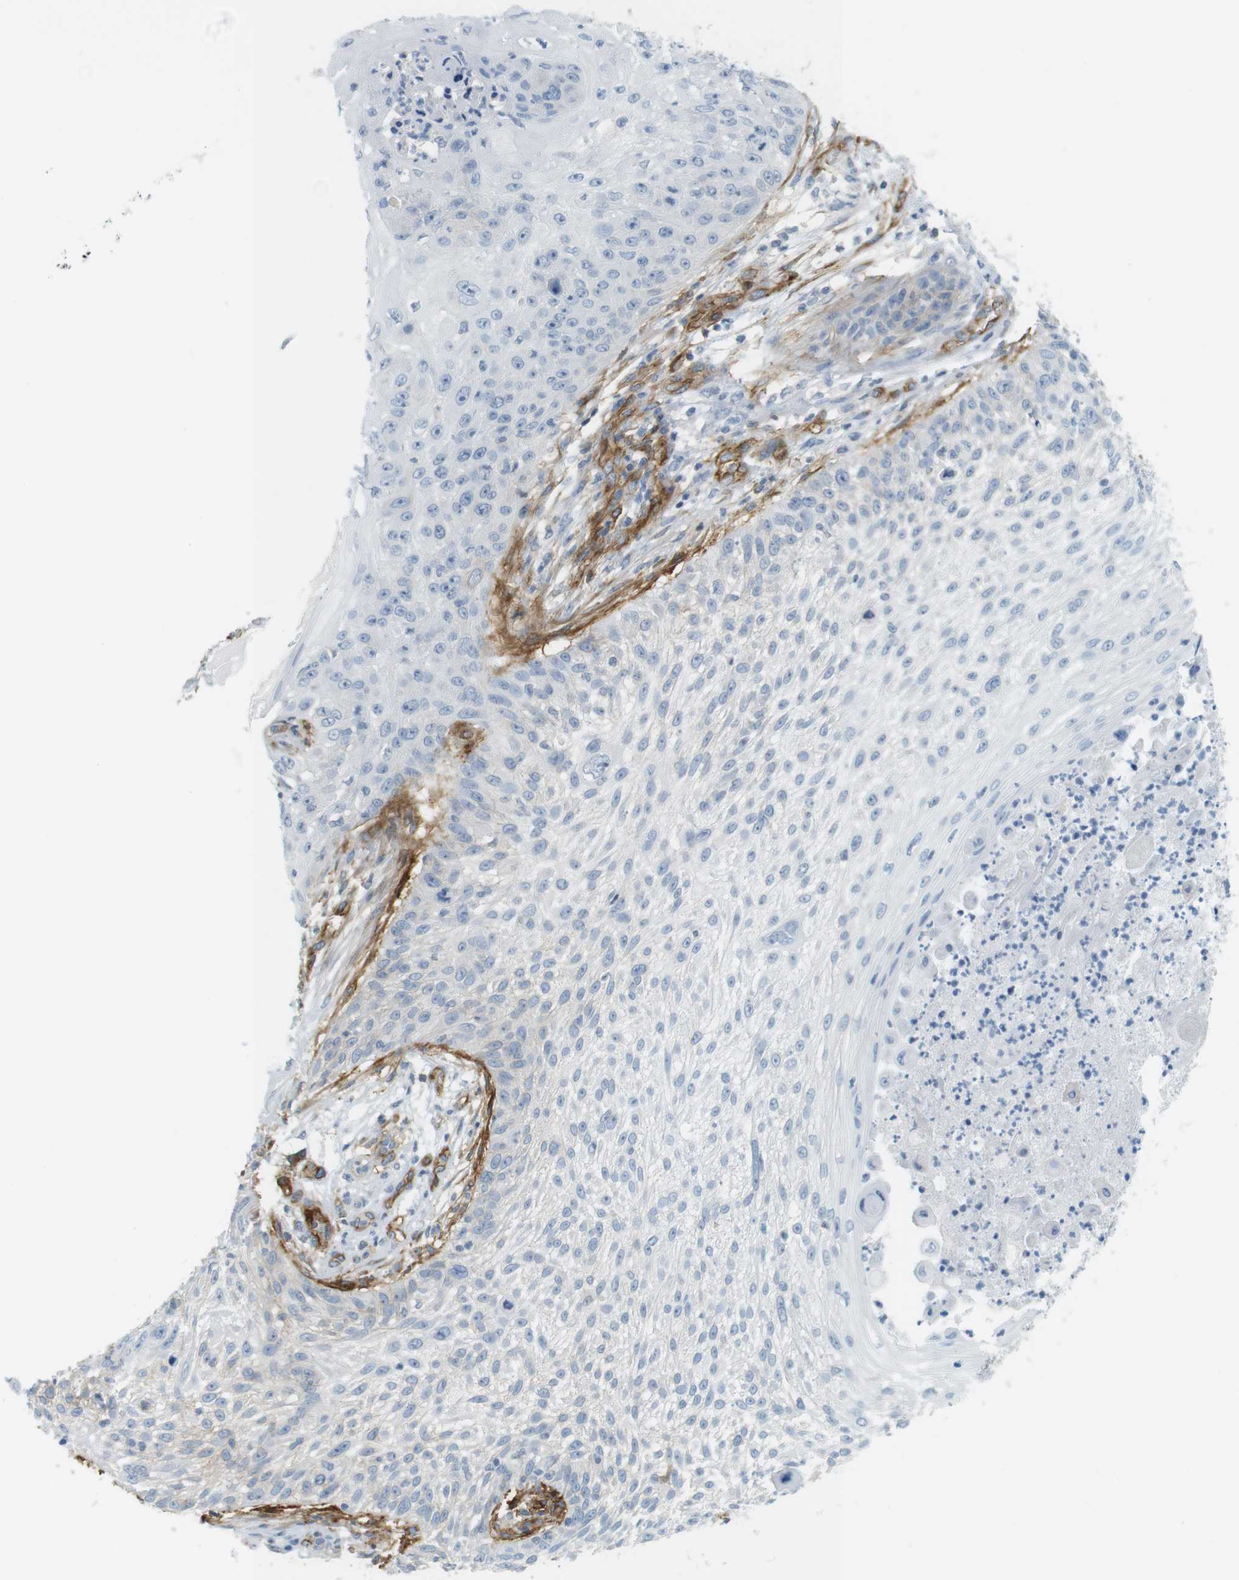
{"staining": {"intensity": "negative", "quantity": "none", "location": "none"}, "tissue": "skin cancer", "cell_type": "Tumor cells", "image_type": "cancer", "snomed": [{"axis": "morphology", "description": "Squamous cell carcinoma, NOS"}, {"axis": "topography", "description": "Skin"}], "caption": "Human skin cancer stained for a protein using immunohistochemistry (IHC) shows no positivity in tumor cells.", "gene": "F2R", "patient": {"sex": "female", "age": 80}}